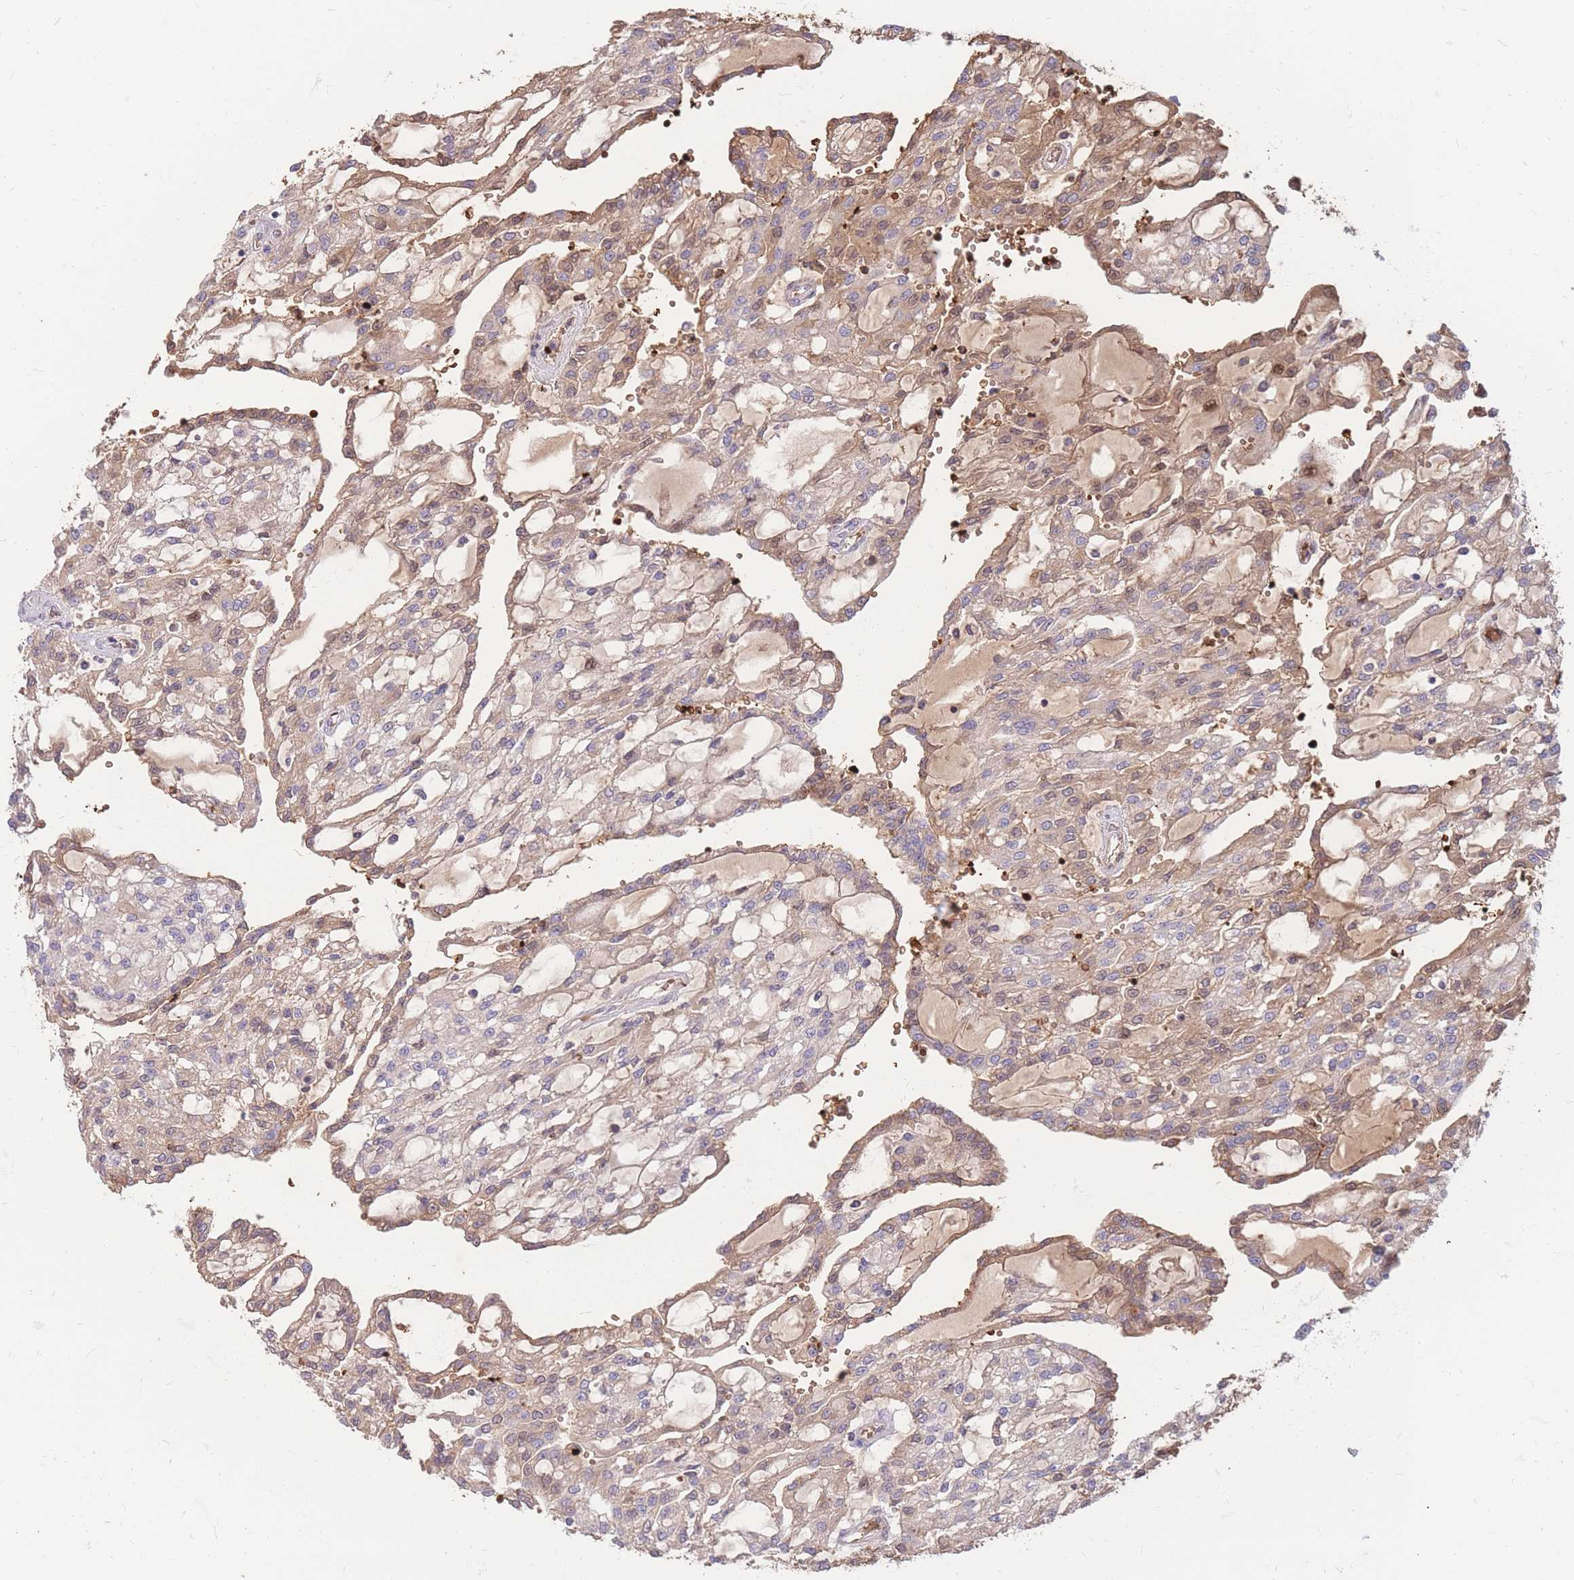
{"staining": {"intensity": "weak", "quantity": "25%-75%", "location": "cytoplasmic/membranous"}, "tissue": "renal cancer", "cell_type": "Tumor cells", "image_type": "cancer", "snomed": [{"axis": "morphology", "description": "Adenocarcinoma, NOS"}, {"axis": "topography", "description": "Kidney"}], "caption": "Immunohistochemical staining of human renal adenocarcinoma displays low levels of weak cytoplasmic/membranous staining in about 25%-75% of tumor cells. The staining was performed using DAB (3,3'-diaminobenzidine) to visualize the protein expression in brown, while the nuclei were stained in blue with hematoxylin (Magnification: 20x).", "gene": "ATP10D", "patient": {"sex": "male", "age": 63}}